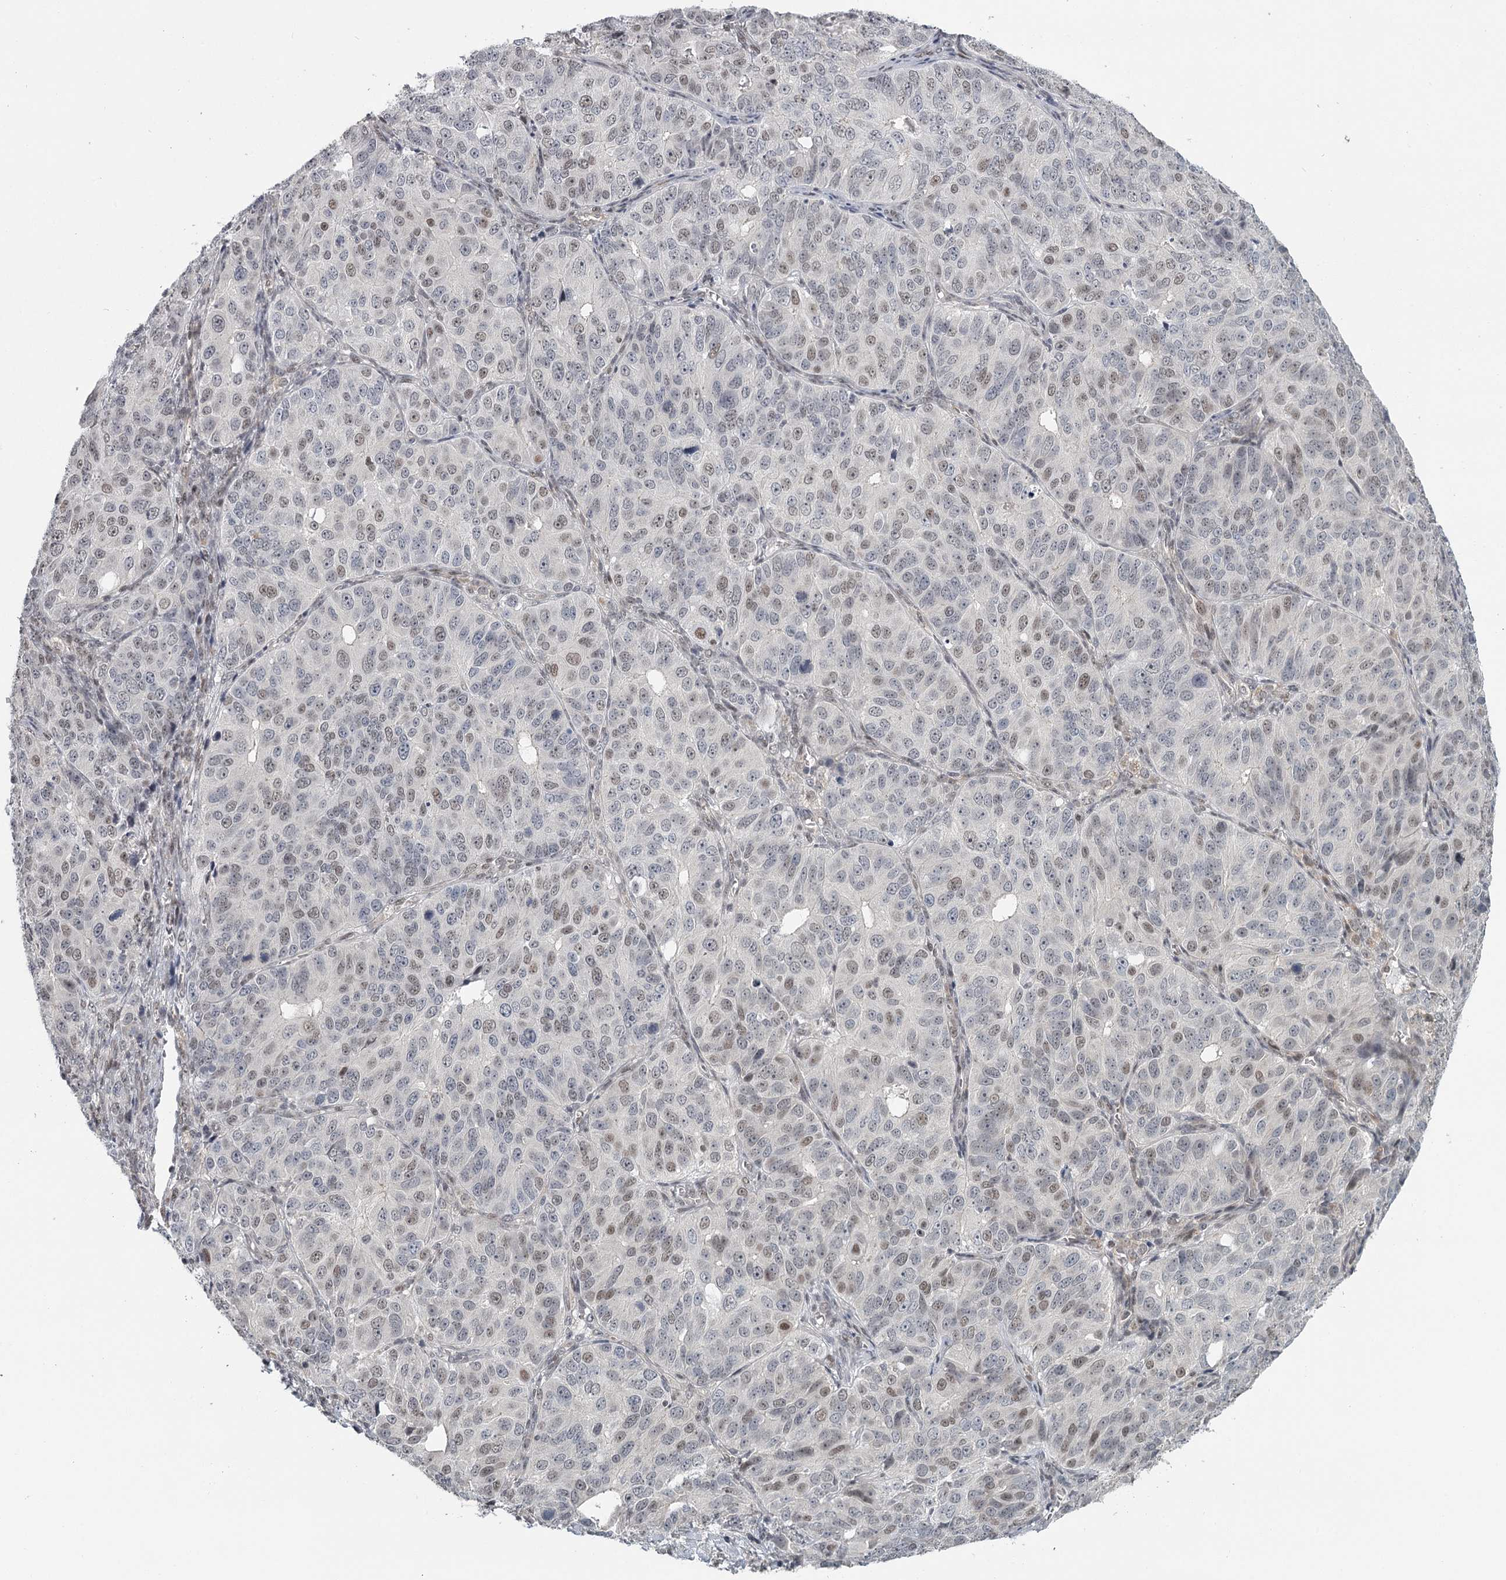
{"staining": {"intensity": "weak", "quantity": "25%-75%", "location": "nuclear"}, "tissue": "ovarian cancer", "cell_type": "Tumor cells", "image_type": "cancer", "snomed": [{"axis": "morphology", "description": "Carcinoma, endometroid"}, {"axis": "topography", "description": "Ovary"}], "caption": "This histopathology image shows IHC staining of human endometroid carcinoma (ovarian), with low weak nuclear expression in about 25%-75% of tumor cells.", "gene": "FAM13C", "patient": {"sex": "female", "age": 51}}